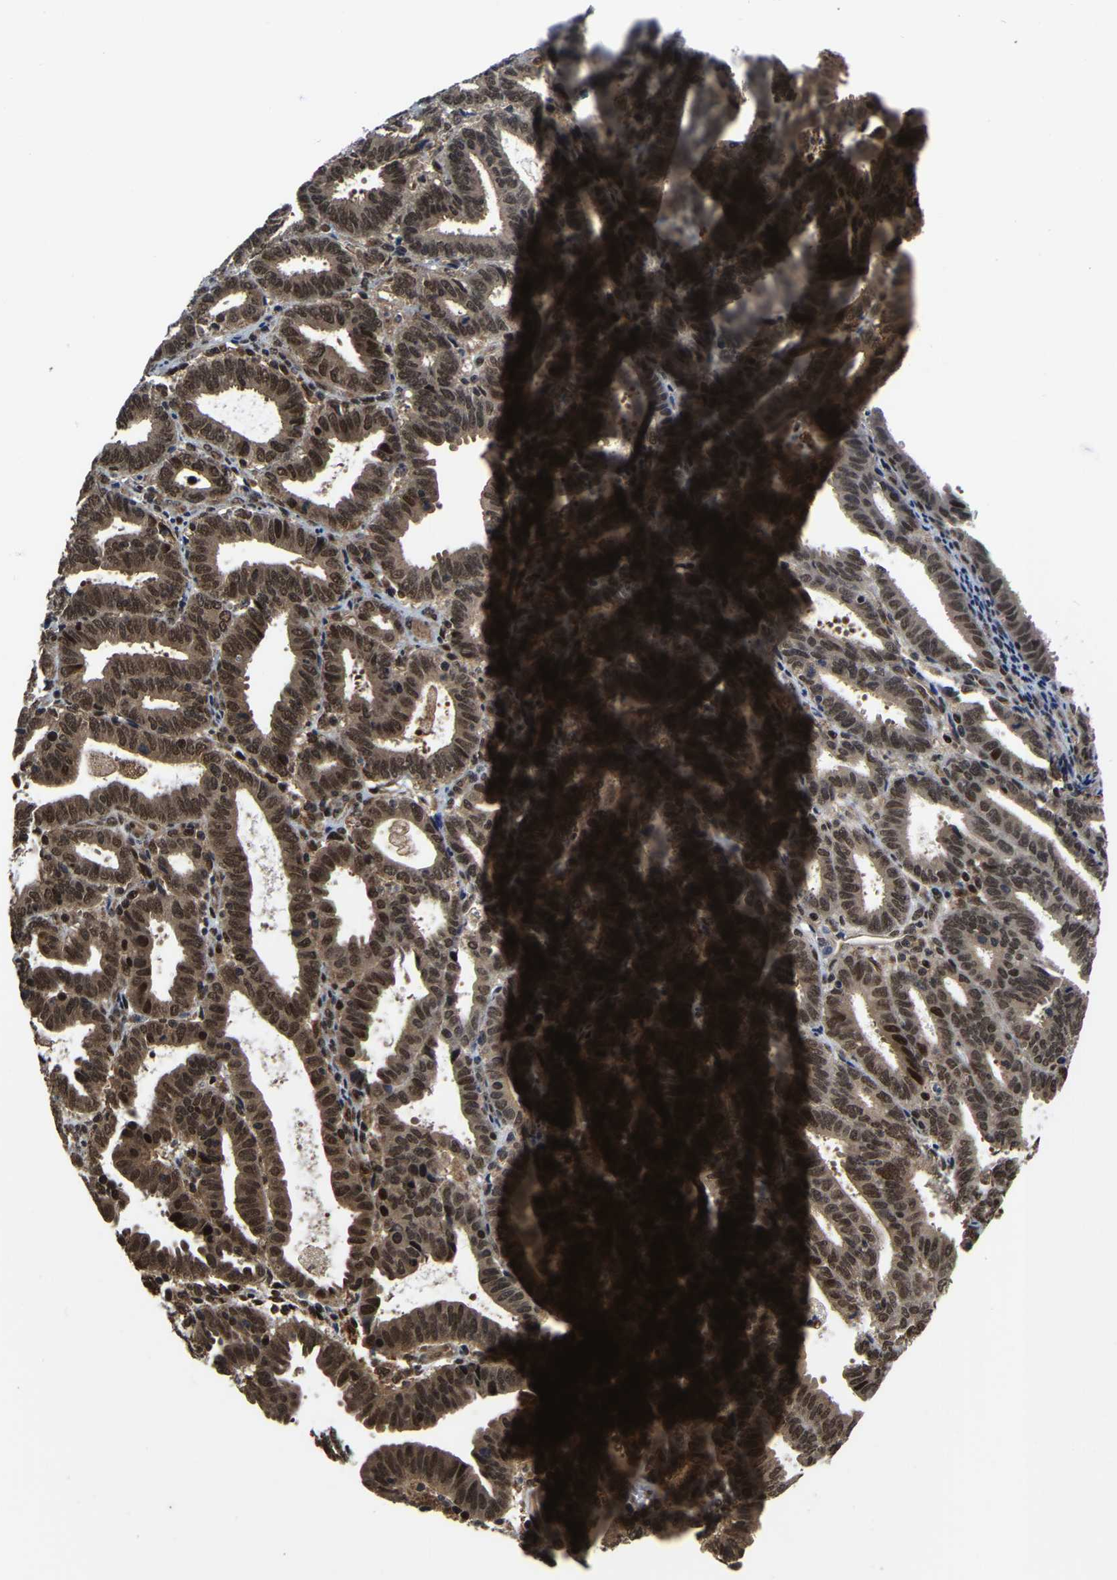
{"staining": {"intensity": "moderate", "quantity": ">75%", "location": "cytoplasmic/membranous,nuclear"}, "tissue": "endometrial cancer", "cell_type": "Tumor cells", "image_type": "cancer", "snomed": [{"axis": "morphology", "description": "Adenocarcinoma, NOS"}, {"axis": "topography", "description": "Uterus"}], "caption": "Endometrial adenocarcinoma stained for a protein (brown) reveals moderate cytoplasmic/membranous and nuclear positive staining in approximately >75% of tumor cells.", "gene": "CIAO1", "patient": {"sex": "female", "age": 83}}